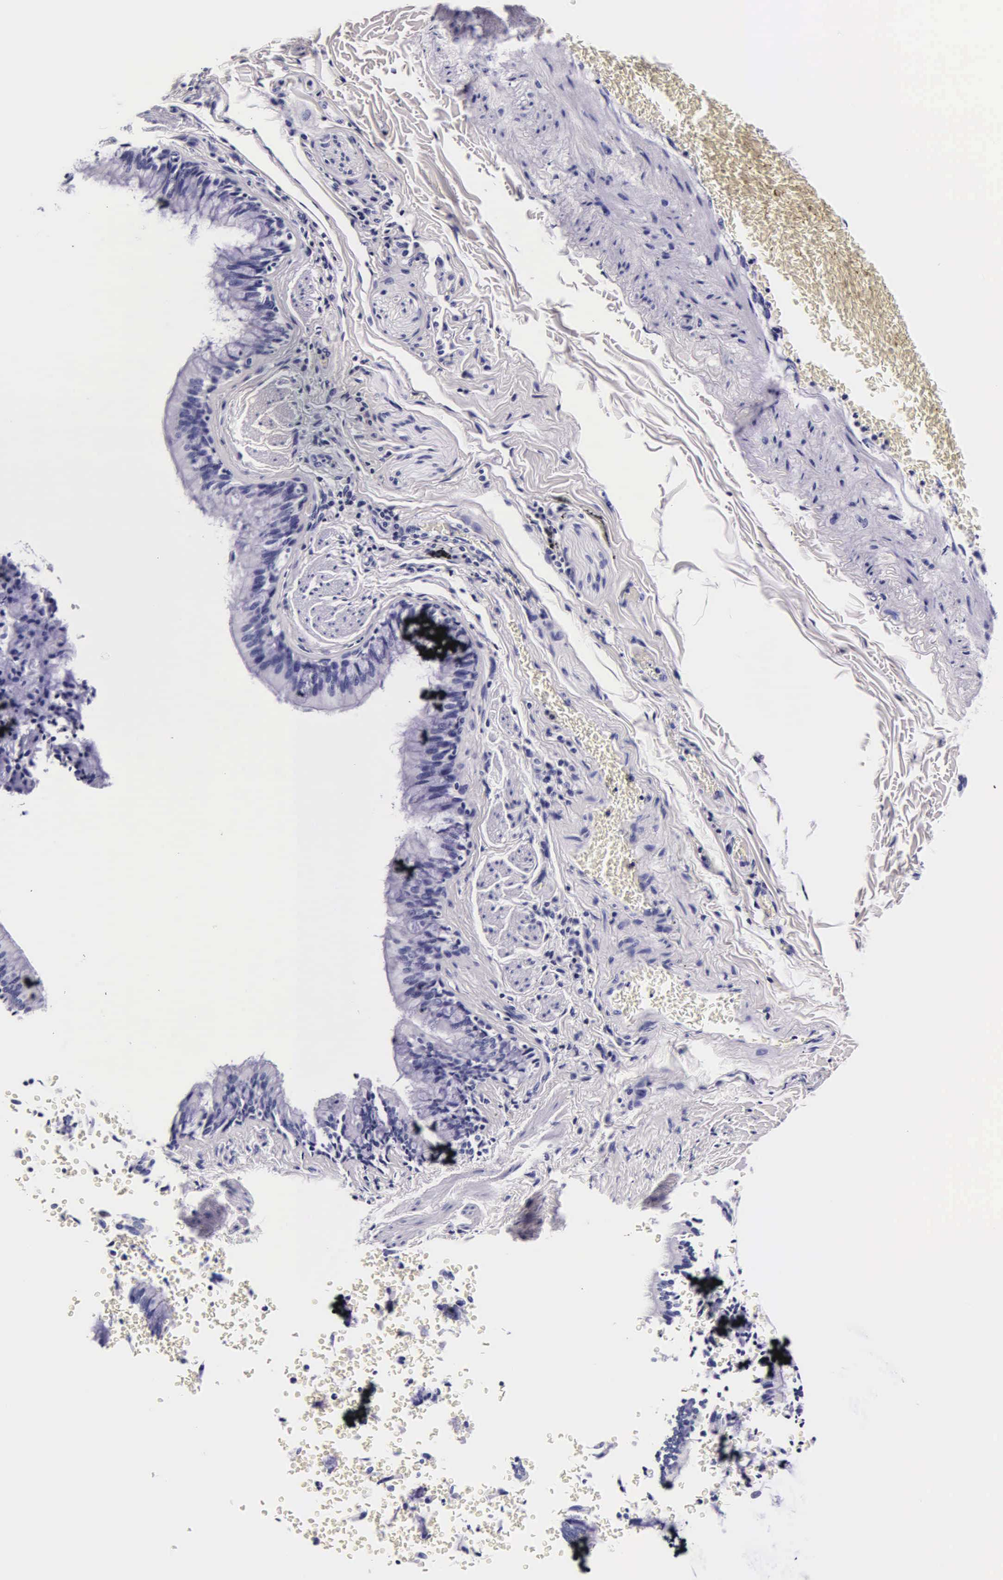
{"staining": {"intensity": "negative", "quantity": "none", "location": "none"}, "tissue": "bronchus", "cell_type": "Respiratory epithelial cells", "image_type": "normal", "snomed": [{"axis": "morphology", "description": "Normal tissue, NOS"}, {"axis": "topography", "description": "Lung"}], "caption": "Respiratory epithelial cells are negative for protein expression in unremarkable human bronchus. Nuclei are stained in blue.", "gene": "DGCR2", "patient": {"sex": "male", "age": 54}}